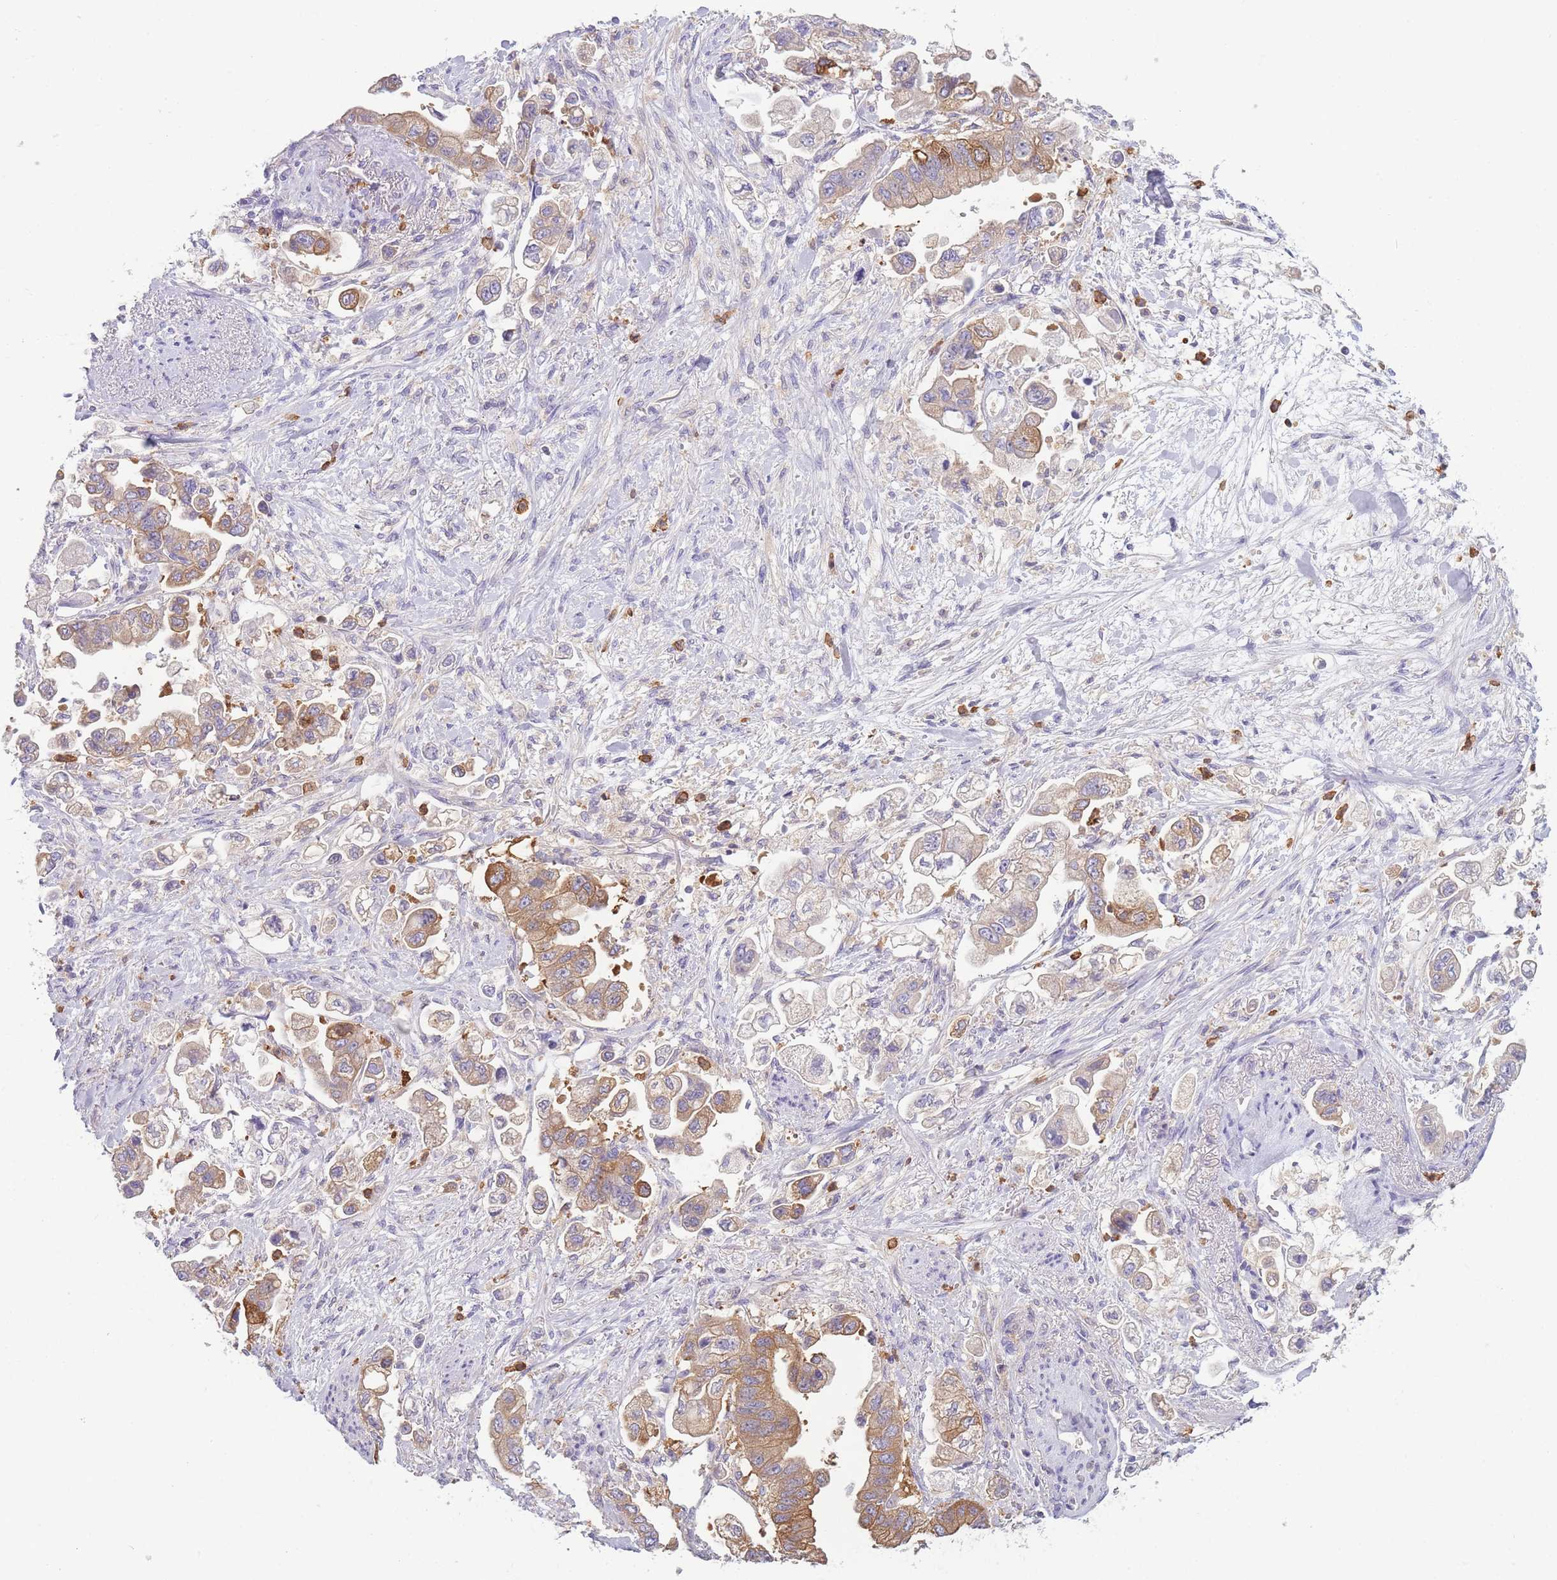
{"staining": {"intensity": "moderate", "quantity": ">75%", "location": "cytoplasmic/membranous"}, "tissue": "stomach cancer", "cell_type": "Tumor cells", "image_type": "cancer", "snomed": [{"axis": "morphology", "description": "Adenocarcinoma, NOS"}, {"axis": "topography", "description": "Stomach"}], "caption": "Protein expression analysis of stomach adenocarcinoma shows moderate cytoplasmic/membranous staining in about >75% of tumor cells. The staining was performed using DAB, with brown indicating positive protein expression. Nuclei are stained blue with hematoxylin.", "gene": "ST3GAL4", "patient": {"sex": "male", "age": 62}}